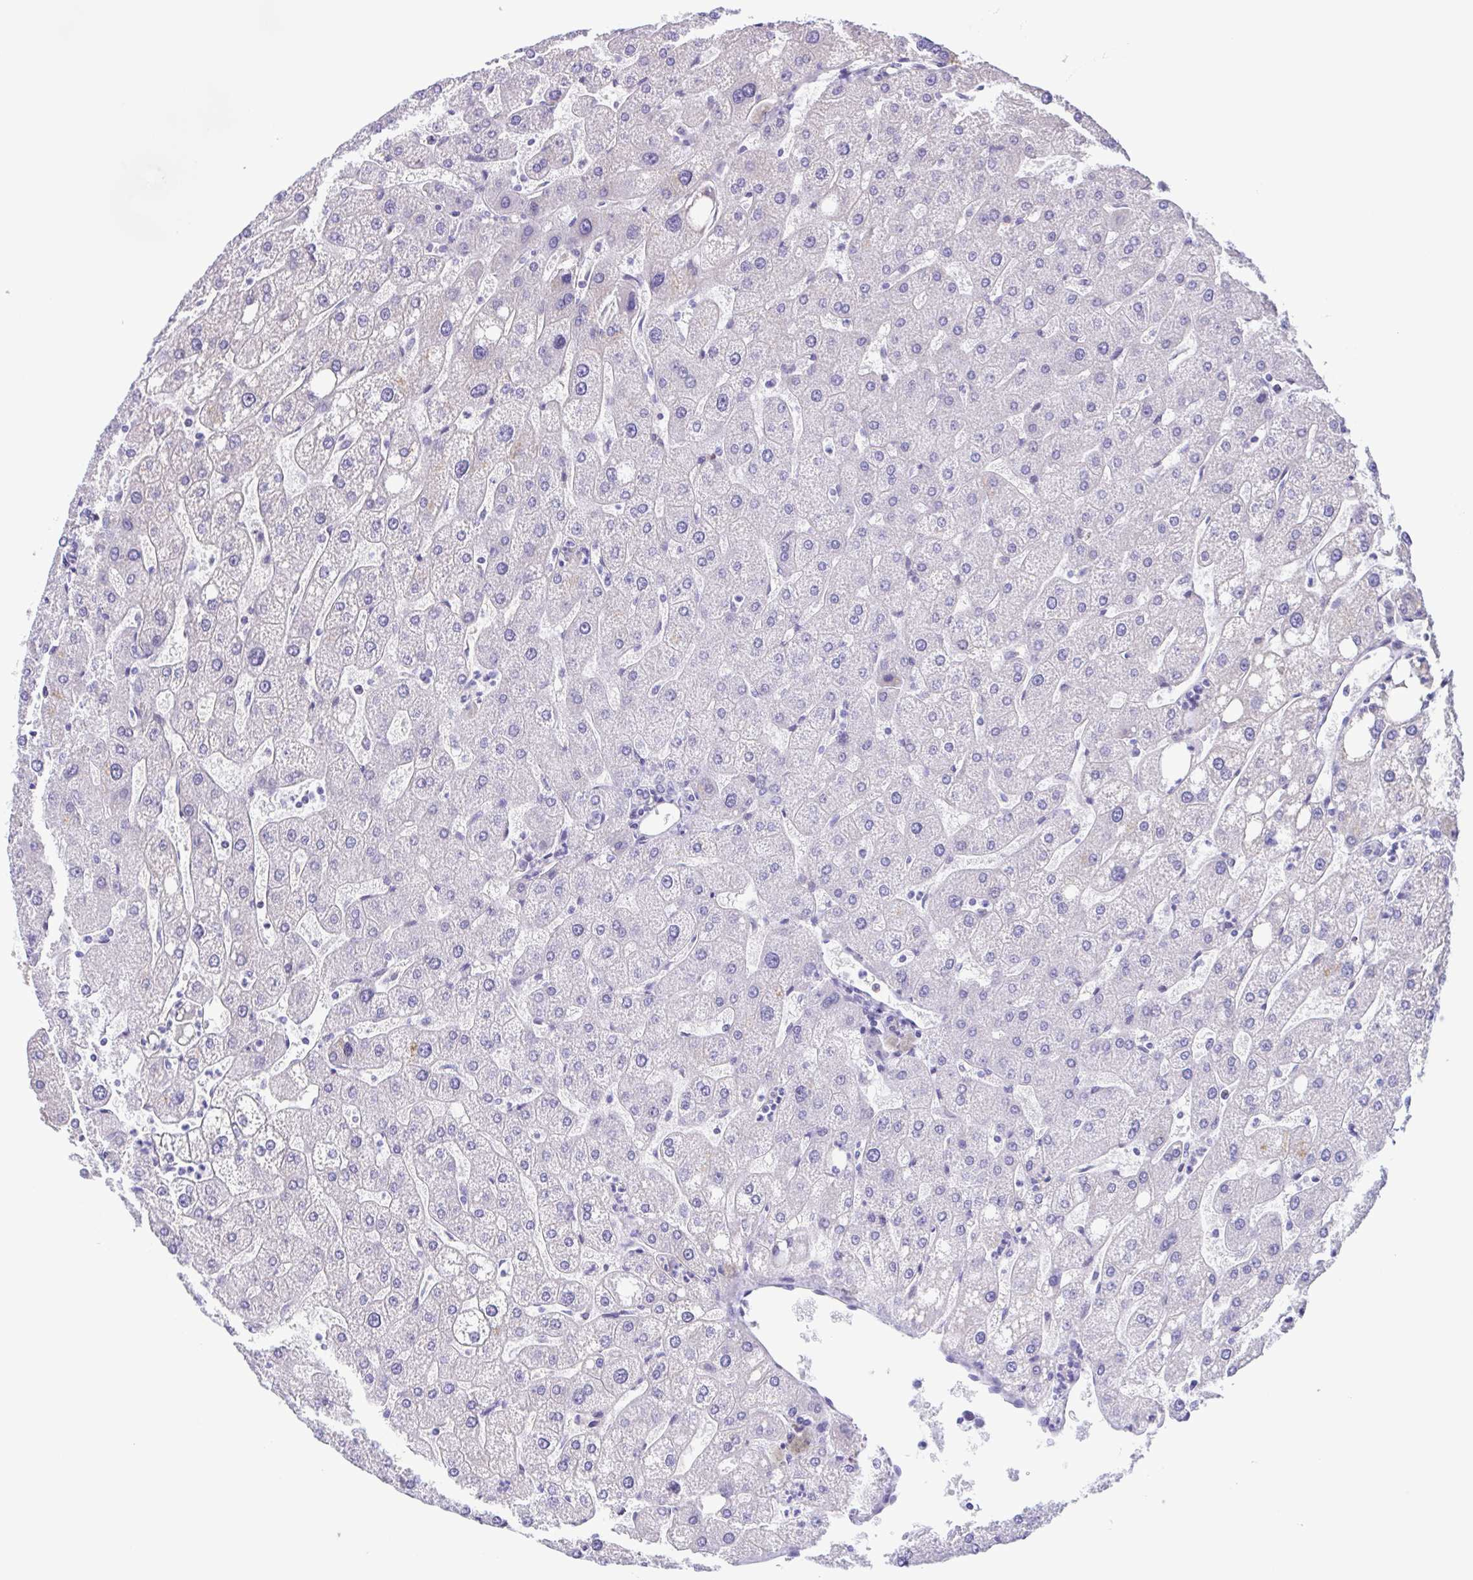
{"staining": {"intensity": "negative", "quantity": "none", "location": "none"}, "tissue": "liver", "cell_type": "Cholangiocytes", "image_type": "normal", "snomed": [{"axis": "morphology", "description": "Normal tissue, NOS"}, {"axis": "topography", "description": "Liver"}], "caption": "IHC histopathology image of unremarkable liver: human liver stained with DAB (3,3'-diaminobenzidine) reveals no significant protein staining in cholangiocytes. (IHC, brightfield microscopy, high magnification).", "gene": "ENSG00000286022", "patient": {"sex": "male", "age": 67}}